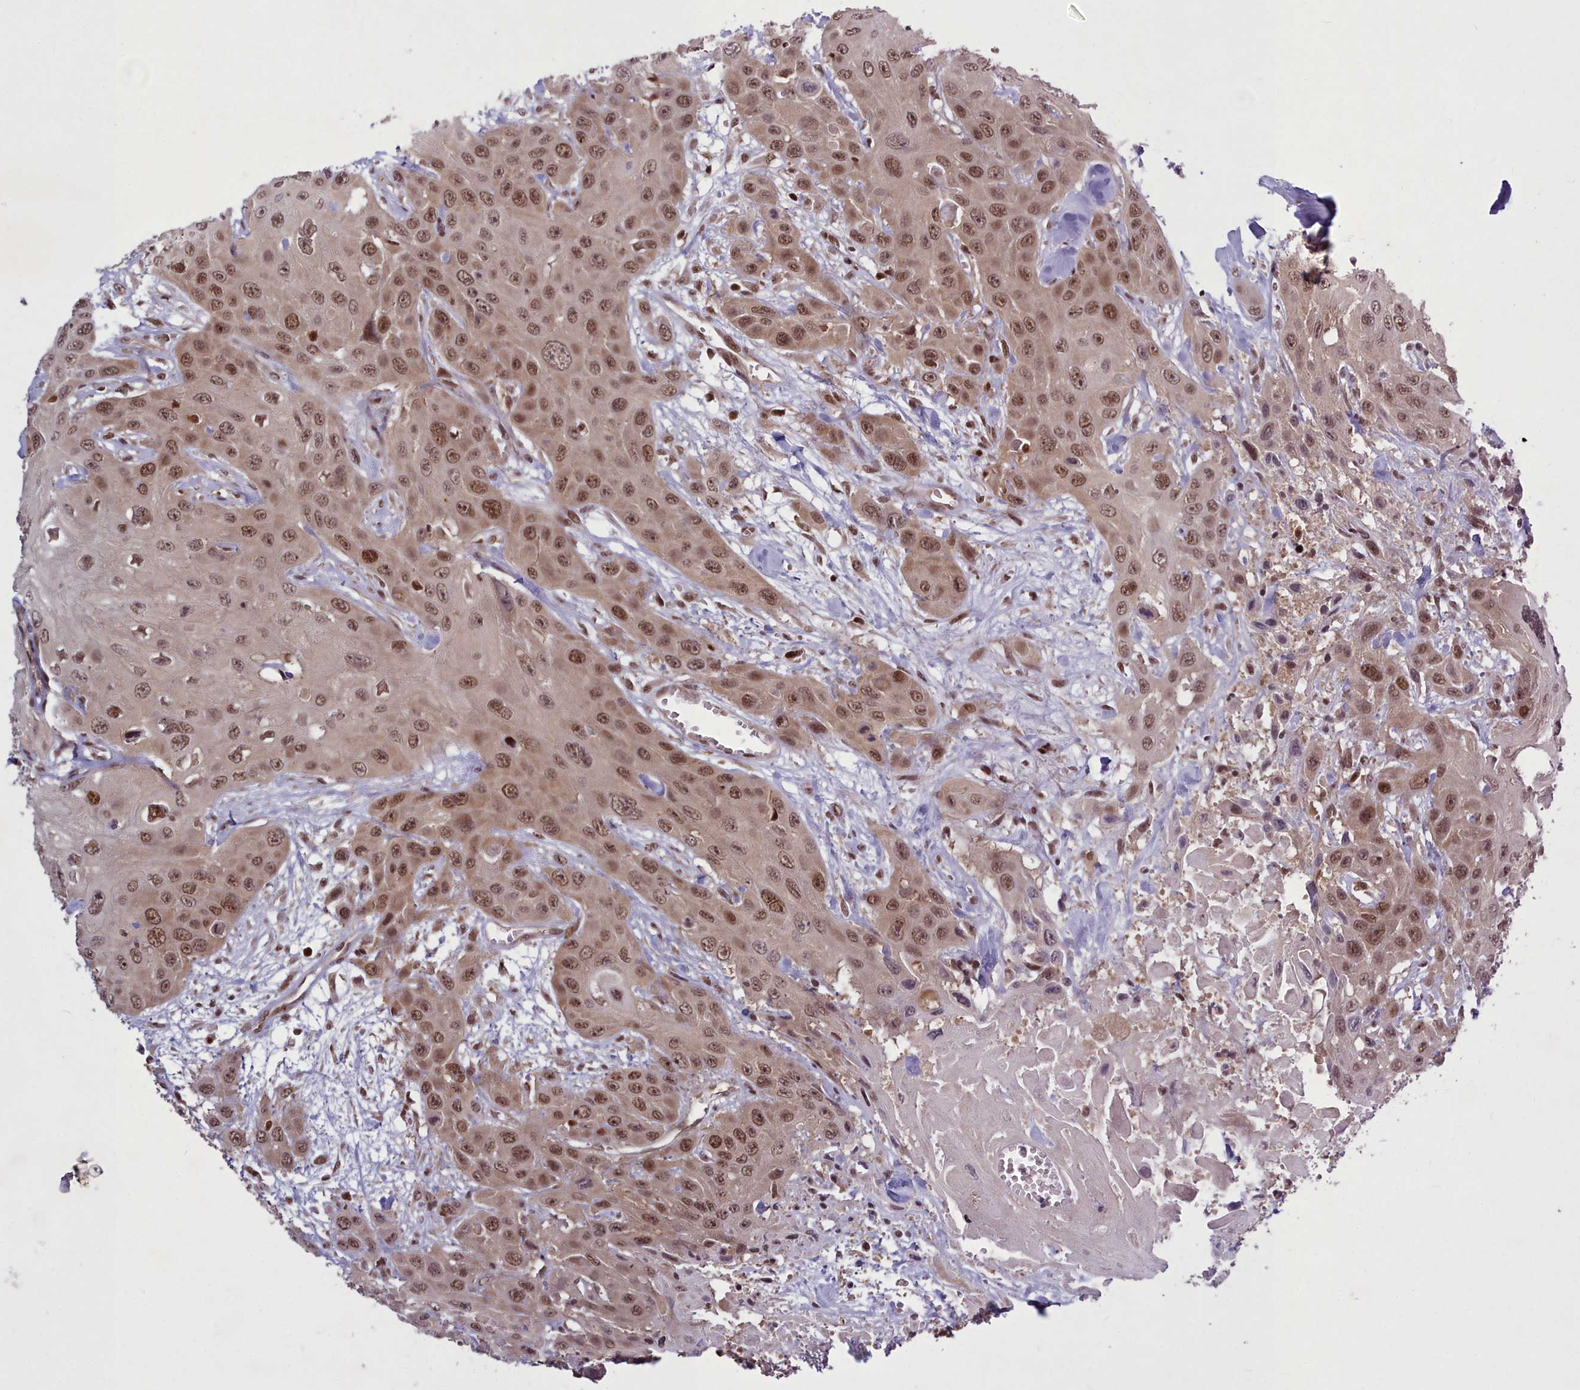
{"staining": {"intensity": "moderate", "quantity": ">75%", "location": "nuclear"}, "tissue": "head and neck cancer", "cell_type": "Tumor cells", "image_type": "cancer", "snomed": [{"axis": "morphology", "description": "Squamous cell carcinoma, NOS"}, {"axis": "topography", "description": "Head-Neck"}], "caption": "IHC of head and neck cancer reveals medium levels of moderate nuclear staining in approximately >75% of tumor cells.", "gene": "GMEB1", "patient": {"sex": "male", "age": 81}}